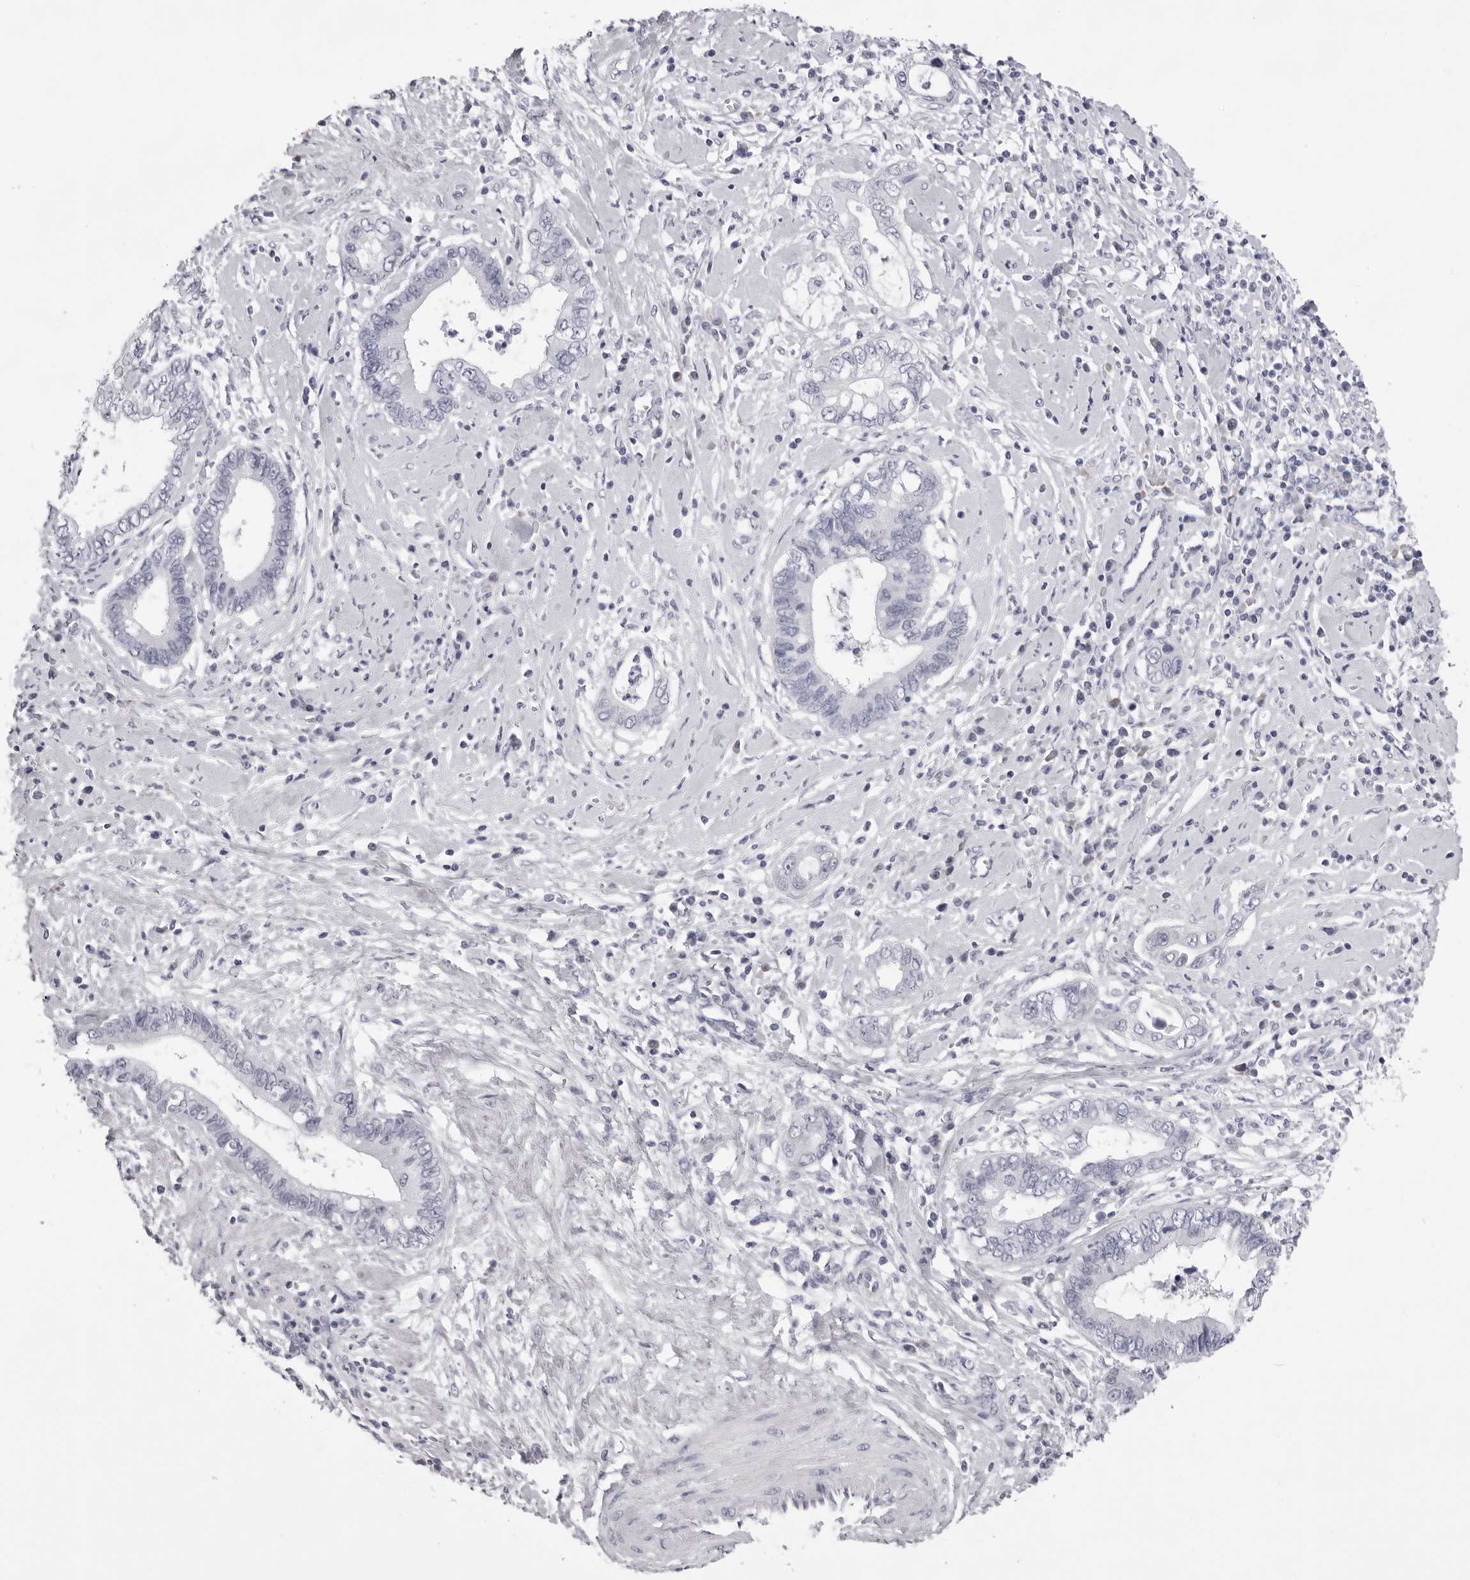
{"staining": {"intensity": "negative", "quantity": "none", "location": "none"}, "tissue": "cervical cancer", "cell_type": "Tumor cells", "image_type": "cancer", "snomed": [{"axis": "morphology", "description": "Adenocarcinoma, NOS"}, {"axis": "topography", "description": "Cervix"}], "caption": "Cervical adenocarcinoma was stained to show a protein in brown. There is no significant positivity in tumor cells.", "gene": "SMIM2", "patient": {"sex": "female", "age": 44}}